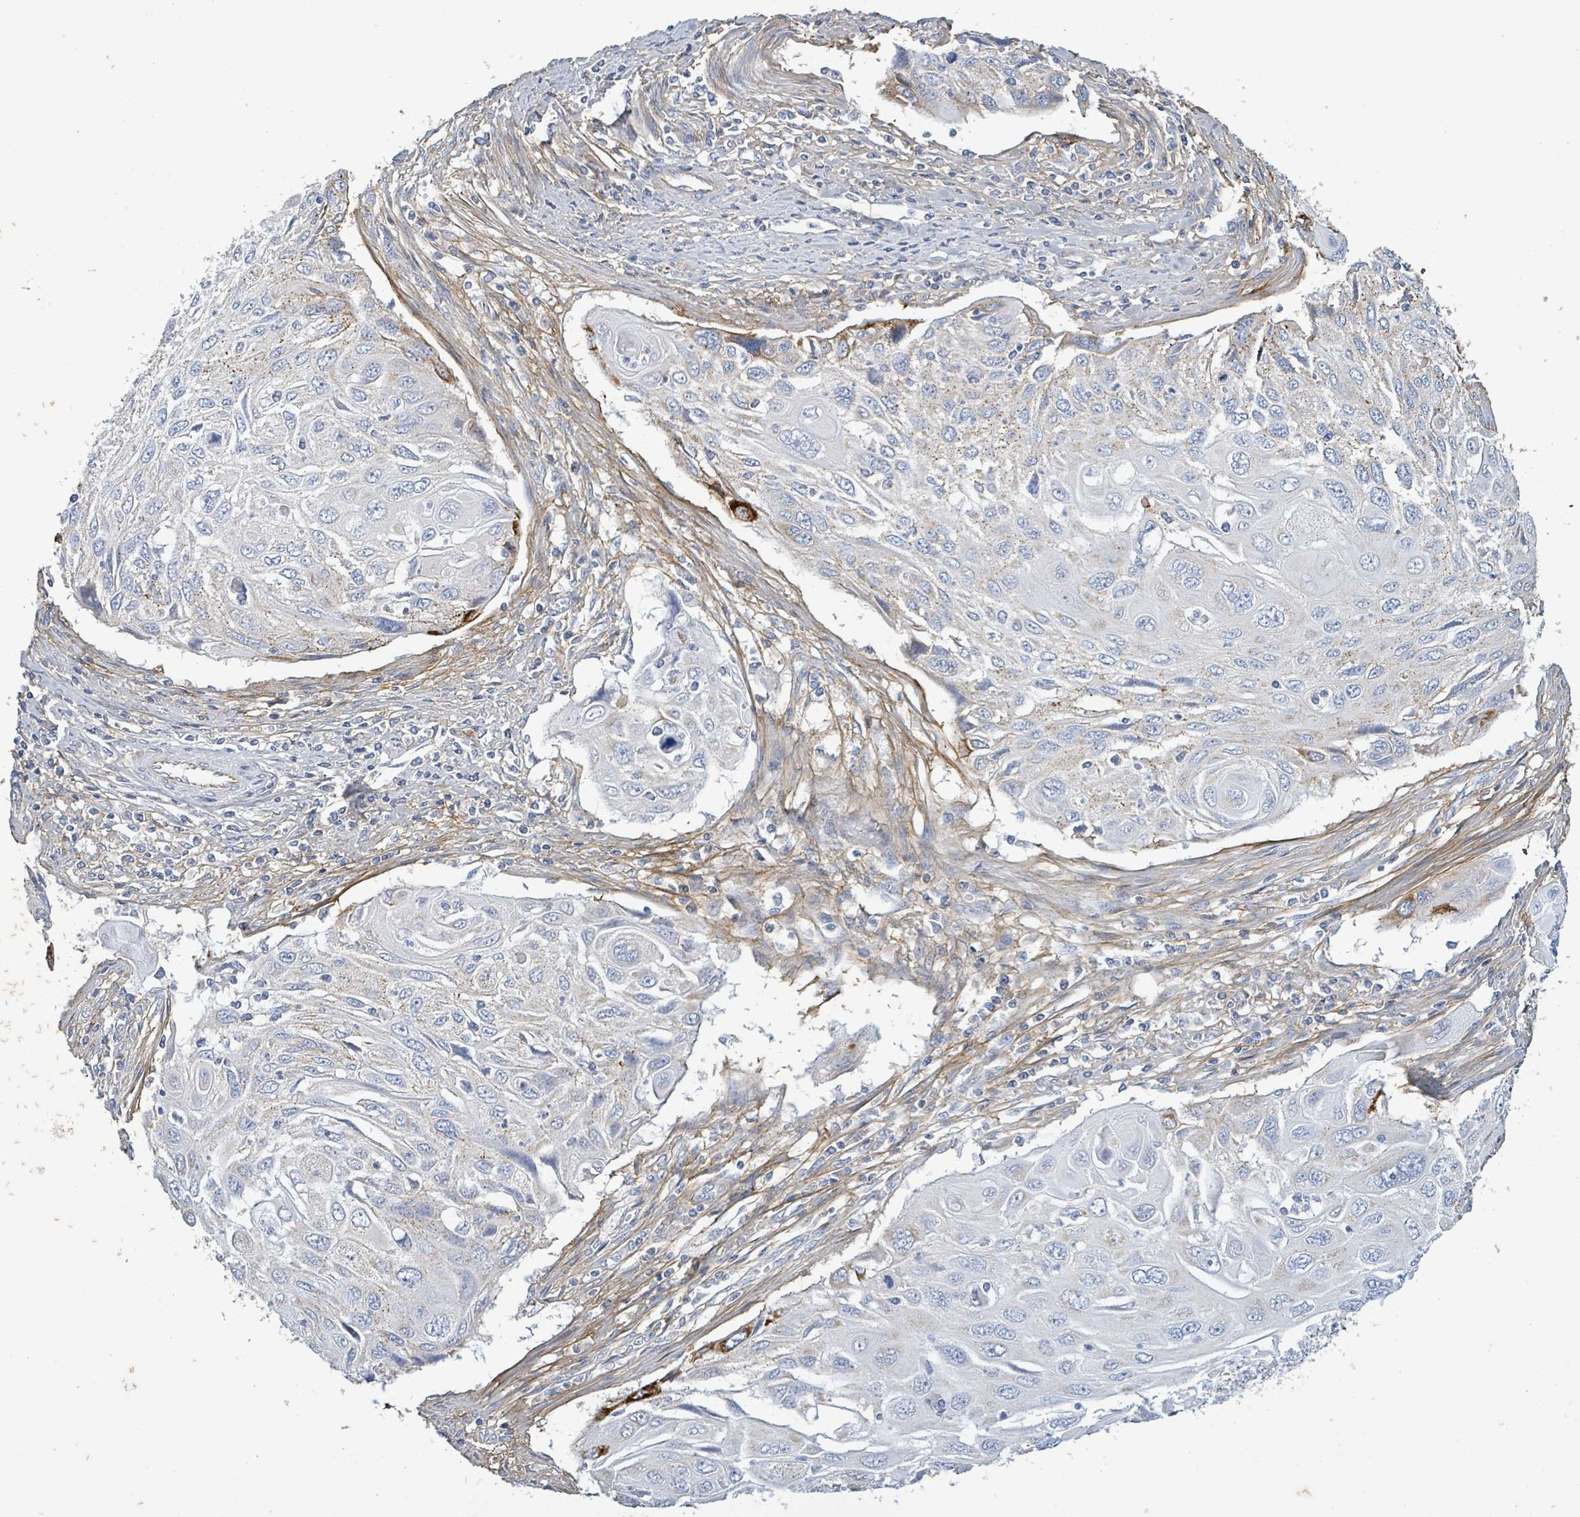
{"staining": {"intensity": "weak", "quantity": "<25%", "location": "cytoplasmic/membranous"}, "tissue": "cervical cancer", "cell_type": "Tumor cells", "image_type": "cancer", "snomed": [{"axis": "morphology", "description": "Squamous cell carcinoma, NOS"}, {"axis": "topography", "description": "Cervix"}], "caption": "A high-resolution photomicrograph shows IHC staining of cervical squamous cell carcinoma, which displays no significant staining in tumor cells.", "gene": "ALG12", "patient": {"sex": "female", "age": 70}}